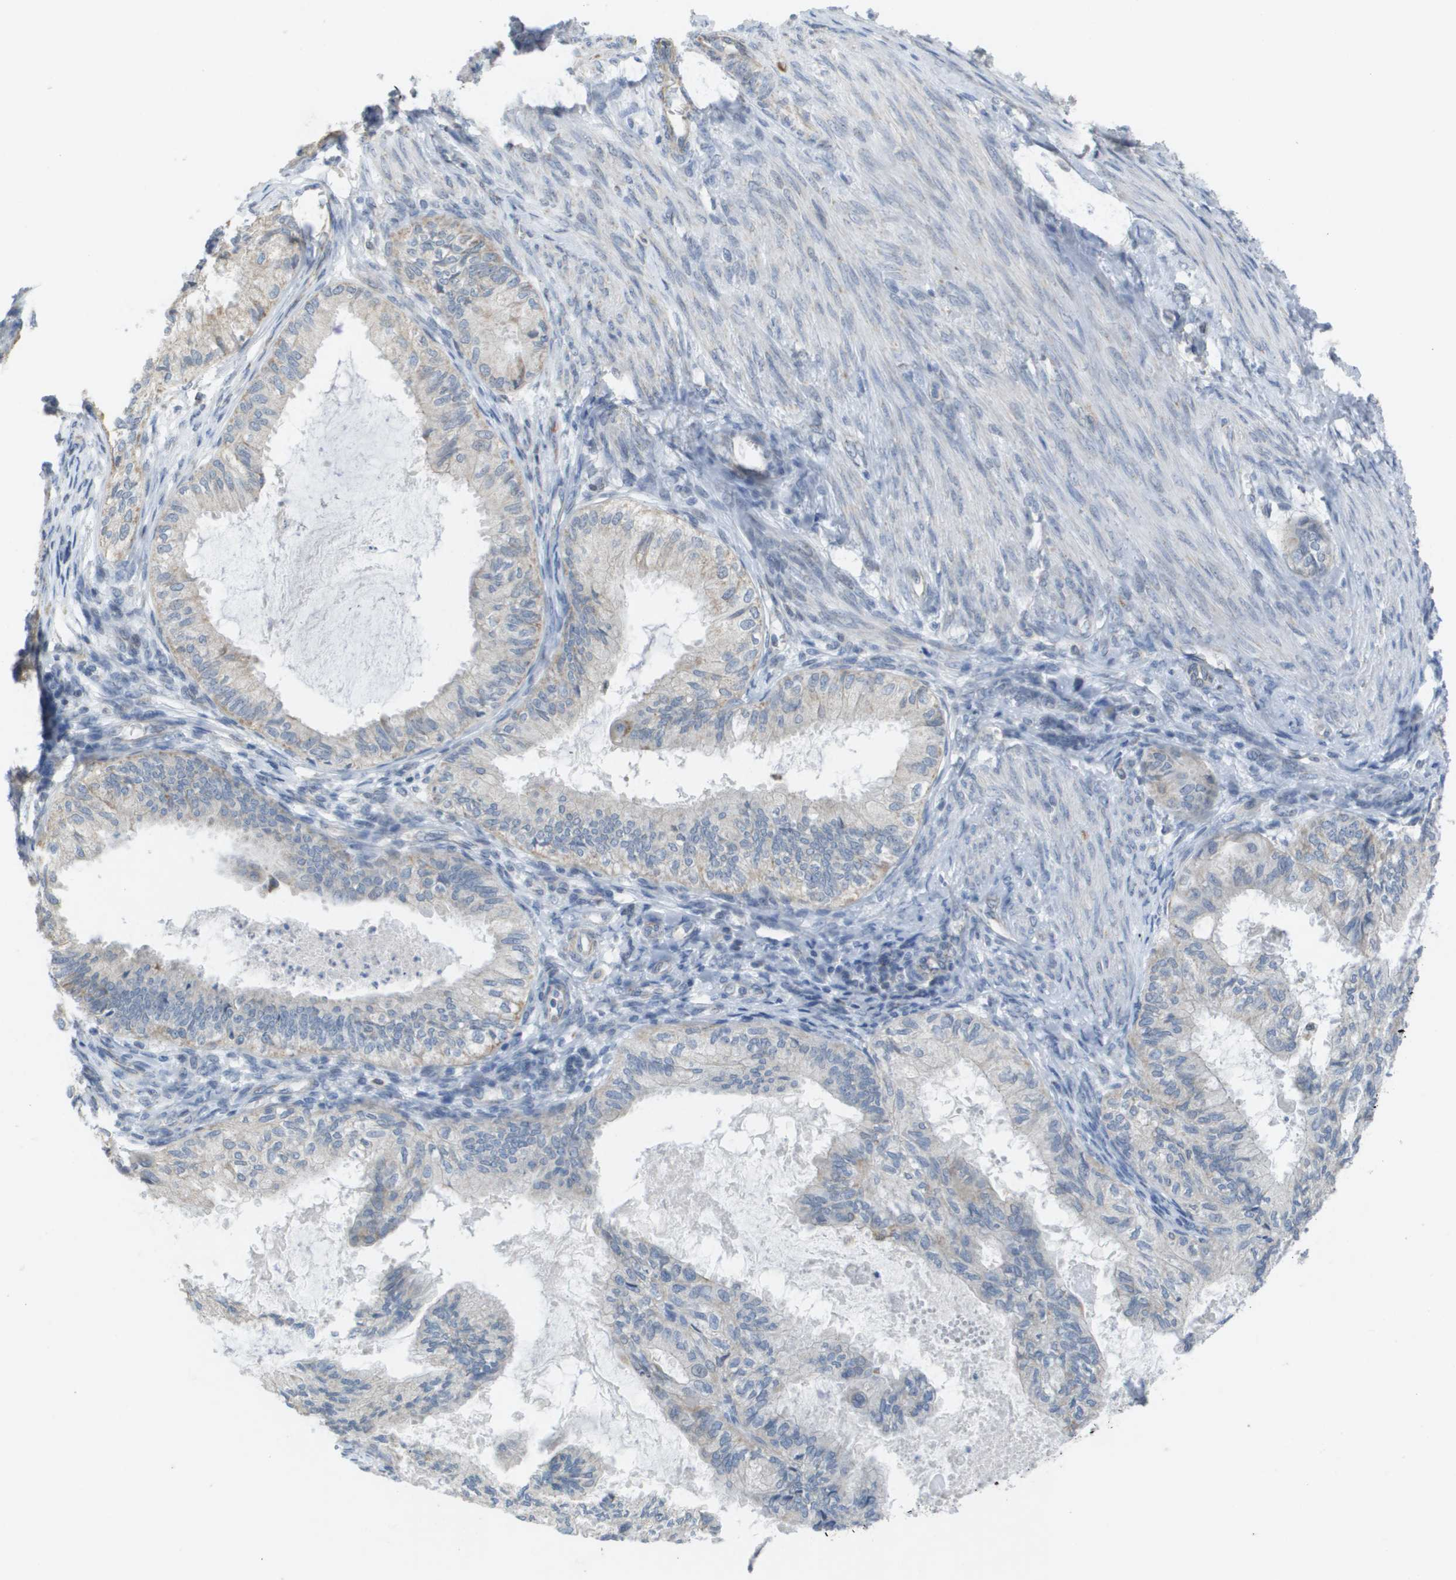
{"staining": {"intensity": "weak", "quantity": "<25%", "location": "cytoplasmic/membranous"}, "tissue": "cervical cancer", "cell_type": "Tumor cells", "image_type": "cancer", "snomed": [{"axis": "morphology", "description": "Normal tissue, NOS"}, {"axis": "morphology", "description": "Adenocarcinoma, NOS"}, {"axis": "topography", "description": "Cervix"}, {"axis": "topography", "description": "Endometrium"}], "caption": "This is a photomicrograph of IHC staining of cervical adenocarcinoma, which shows no expression in tumor cells.", "gene": "TMEM223", "patient": {"sex": "female", "age": 86}}